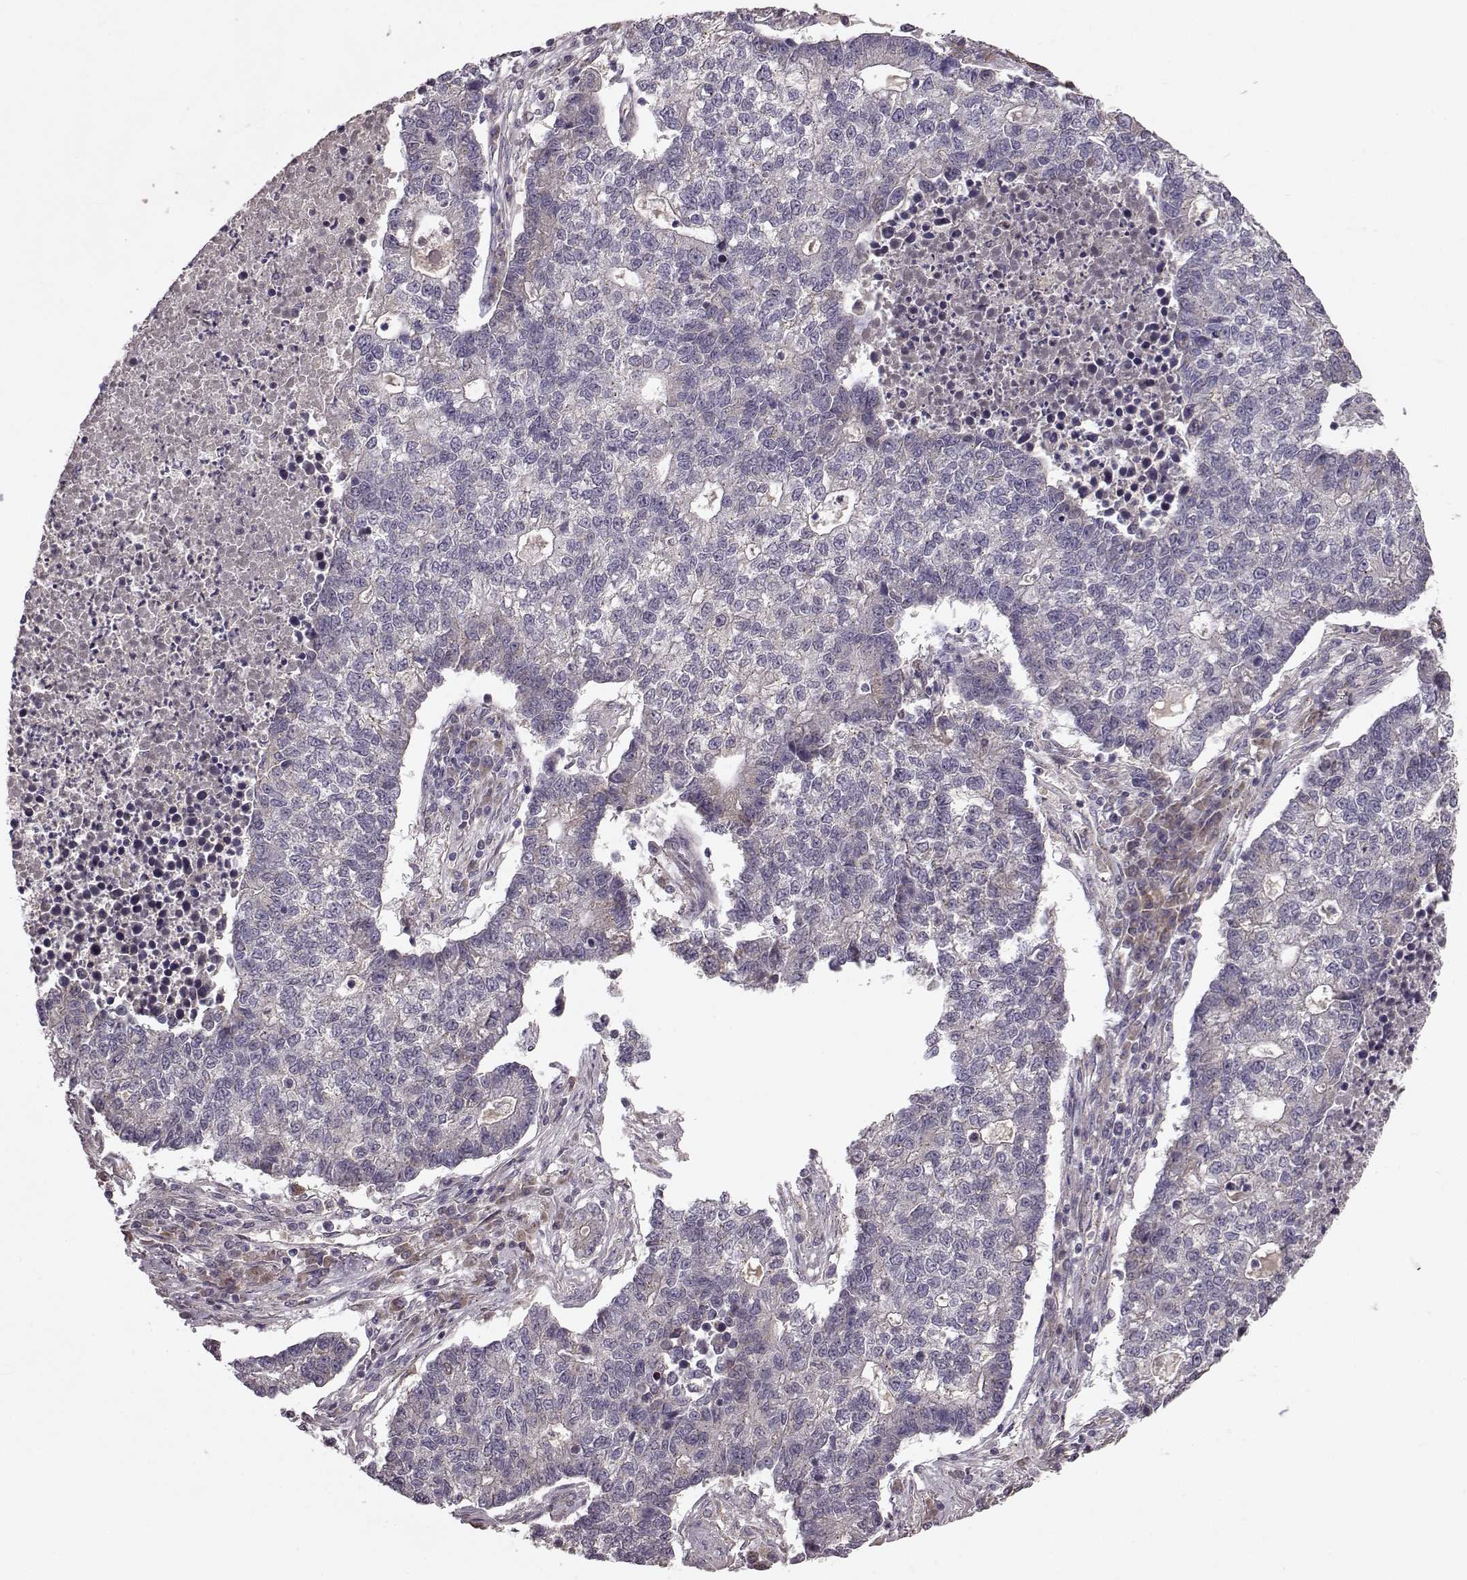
{"staining": {"intensity": "negative", "quantity": "none", "location": "none"}, "tissue": "lung cancer", "cell_type": "Tumor cells", "image_type": "cancer", "snomed": [{"axis": "morphology", "description": "Adenocarcinoma, NOS"}, {"axis": "topography", "description": "Lung"}], "caption": "Immunohistochemistry of lung adenocarcinoma displays no positivity in tumor cells.", "gene": "NTF3", "patient": {"sex": "male", "age": 57}}